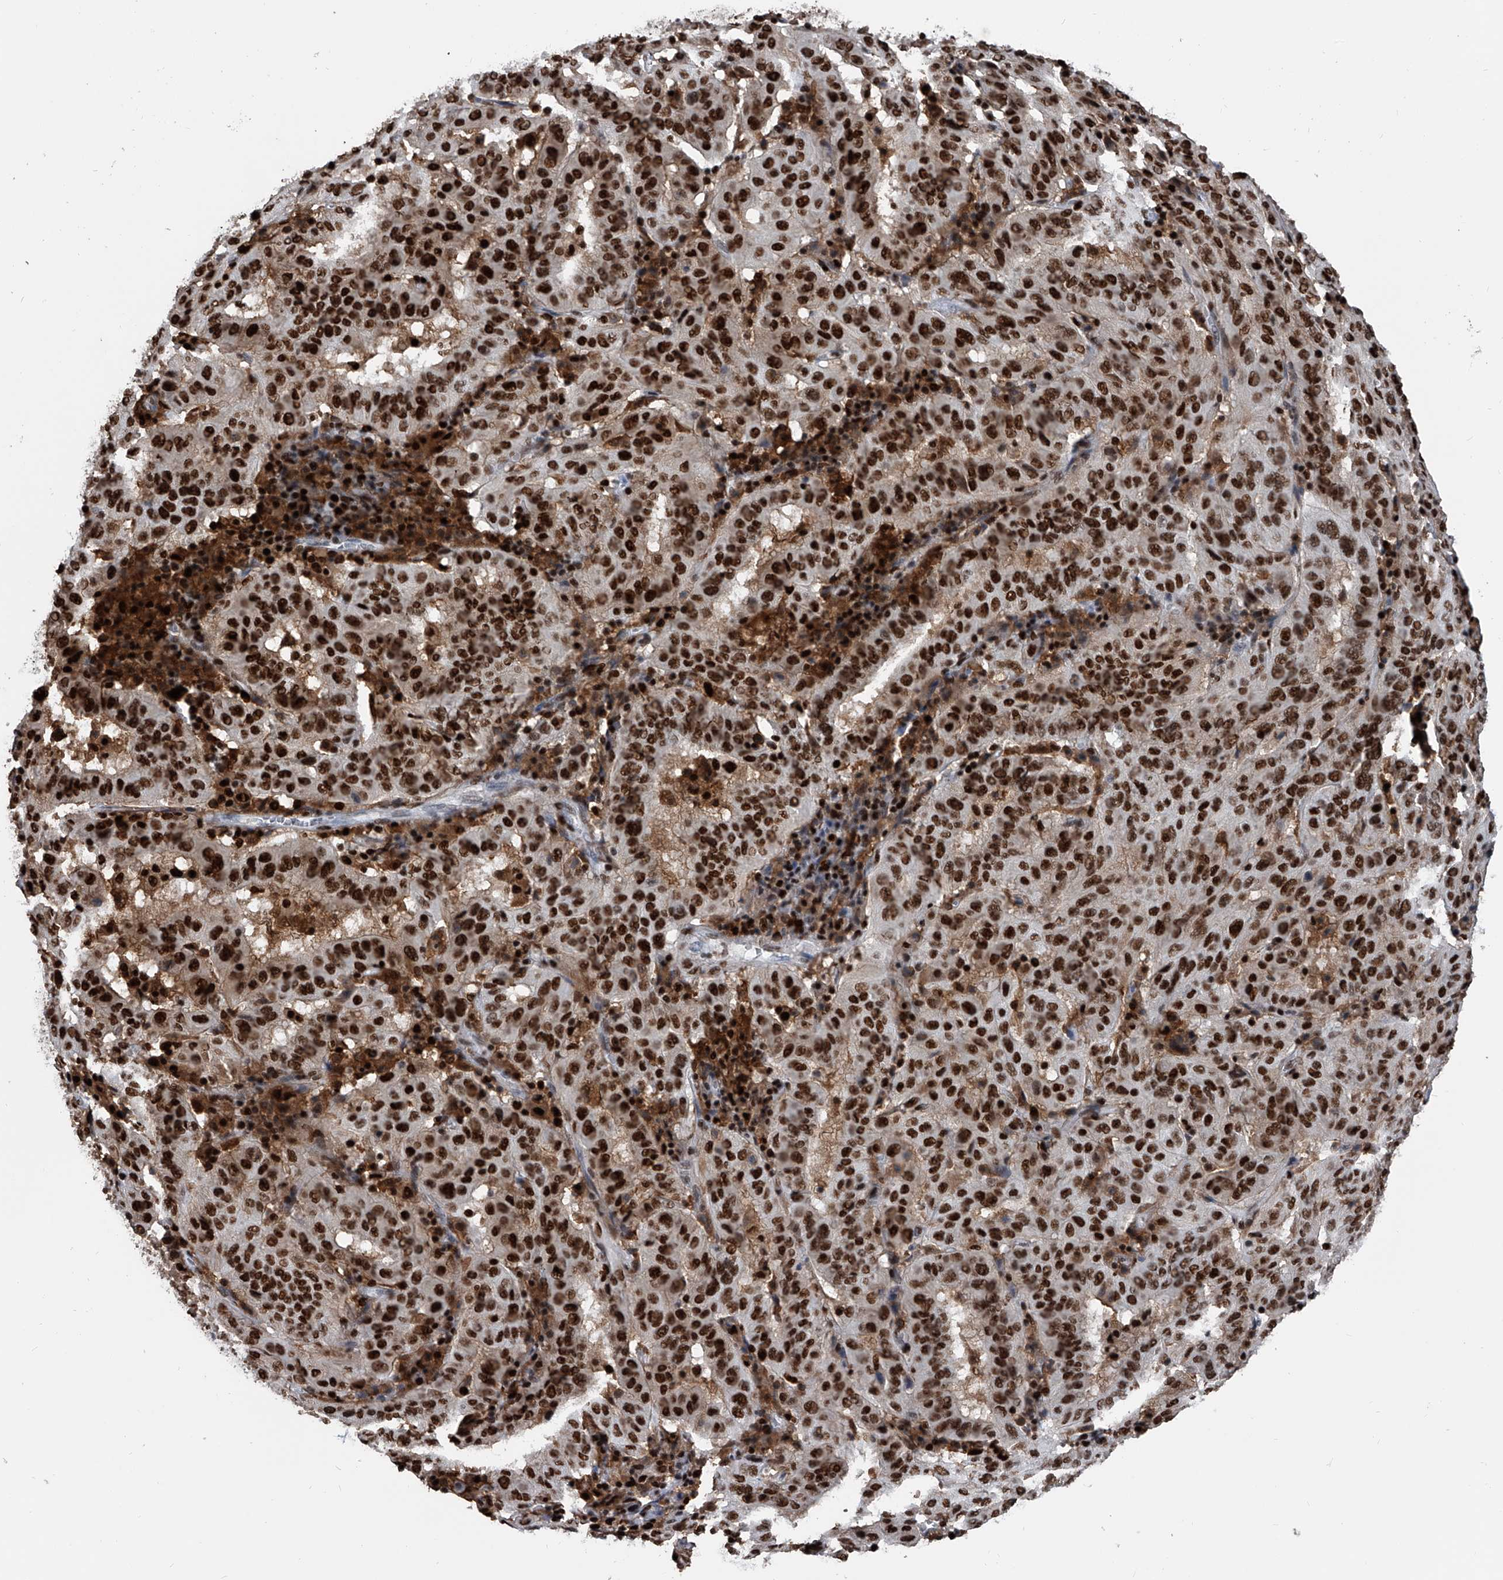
{"staining": {"intensity": "strong", "quantity": ">75%", "location": "nuclear"}, "tissue": "pancreatic cancer", "cell_type": "Tumor cells", "image_type": "cancer", "snomed": [{"axis": "morphology", "description": "Adenocarcinoma, NOS"}, {"axis": "topography", "description": "Pancreas"}], "caption": "Brown immunohistochemical staining in pancreatic cancer exhibits strong nuclear expression in approximately >75% of tumor cells.", "gene": "FKBP5", "patient": {"sex": "male", "age": 63}}